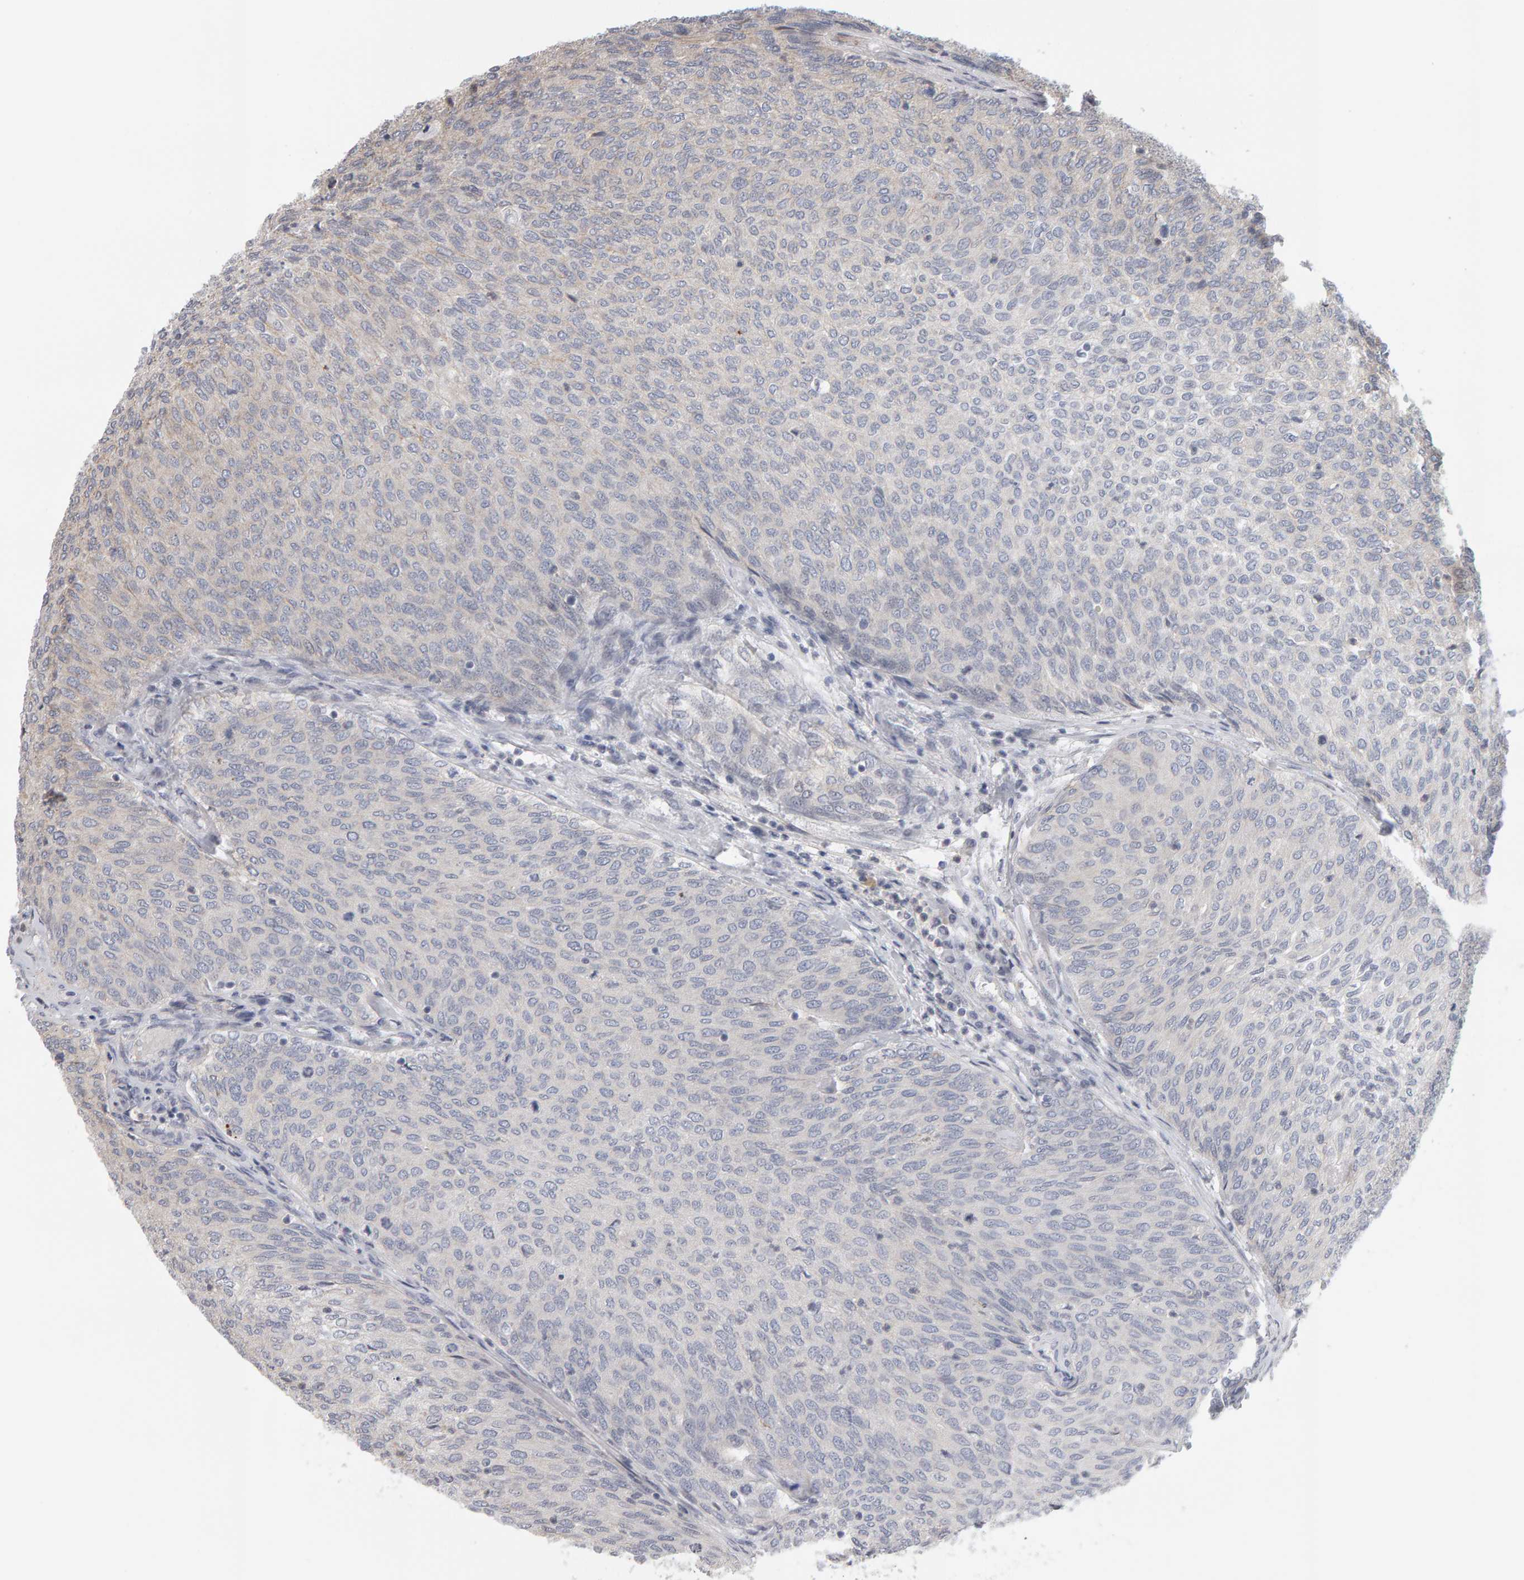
{"staining": {"intensity": "negative", "quantity": "none", "location": "none"}, "tissue": "urothelial cancer", "cell_type": "Tumor cells", "image_type": "cancer", "snomed": [{"axis": "morphology", "description": "Urothelial carcinoma, Low grade"}, {"axis": "topography", "description": "Urinary bladder"}], "caption": "This photomicrograph is of urothelial carcinoma (low-grade) stained with IHC to label a protein in brown with the nuclei are counter-stained blue. There is no staining in tumor cells. The staining is performed using DAB brown chromogen with nuclei counter-stained in using hematoxylin.", "gene": "MSRA", "patient": {"sex": "female", "age": 79}}